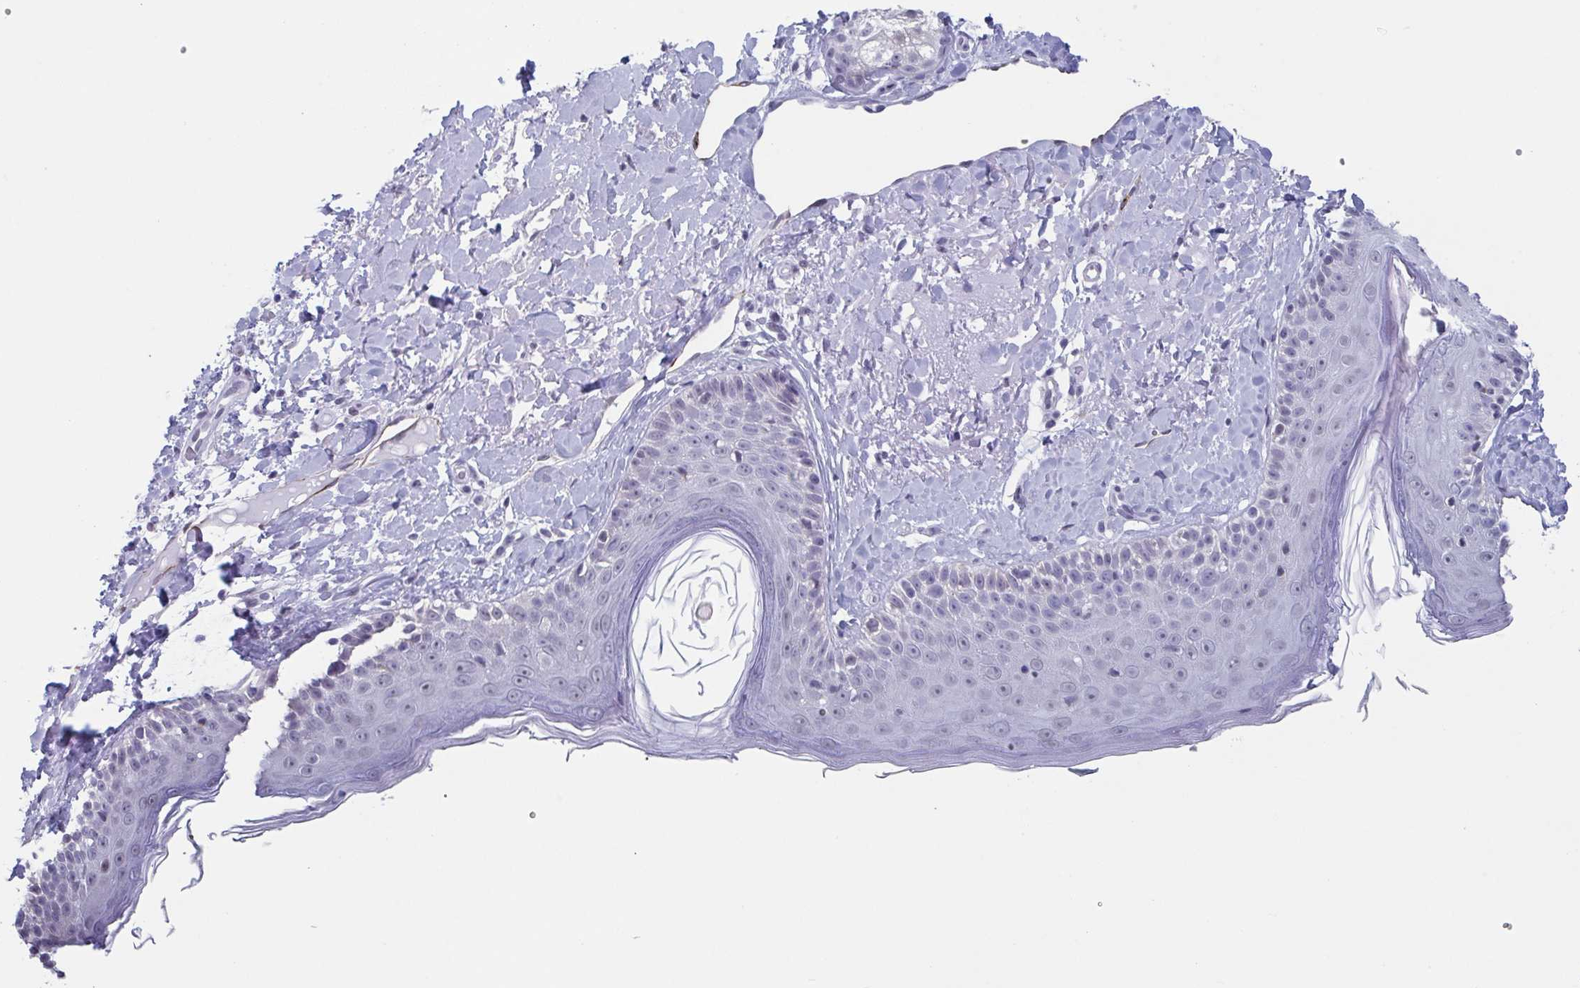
{"staining": {"intensity": "negative", "quantity": "none", "location": "none"}, "tissue": "skin", "cell_type": "Fibroblasts", "image_type": "normal", "snomed": [{"axis": "morphology", "description": "Normal tissue, NOS"}, {"axis": "topography", "description": "Skin"}], "caption": "Immunohistochemistry (IHC) of normal skin displays no positivity in fibroblasts. (Brightfield microscopy of DAB IHC at high magnification).", "gene": "TMEM92", "patient": {"sex": "male", "age": 73}}